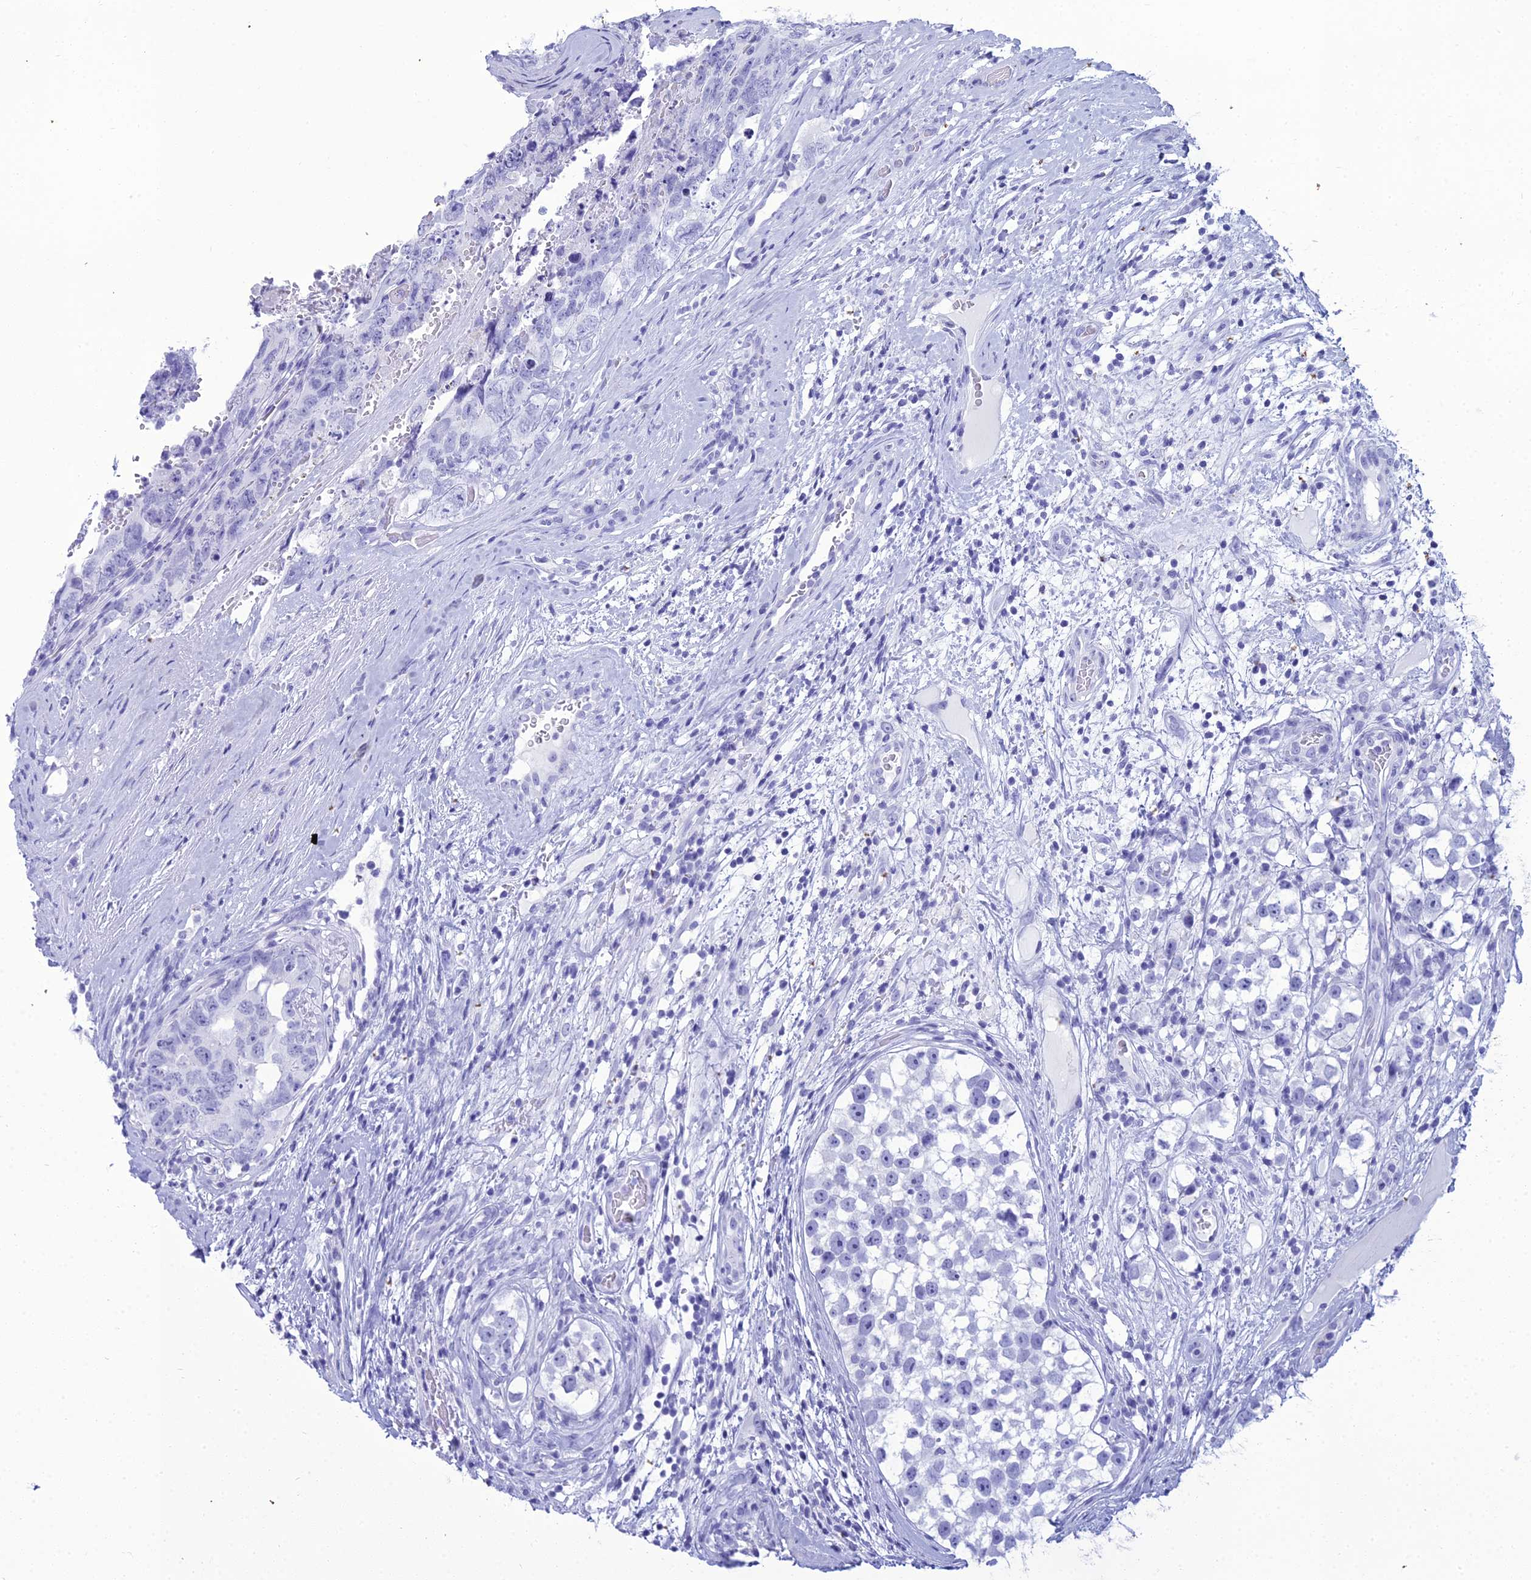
{"staining": {"intensity": "negative", "quantity": "none", "location": "none"}, "tissue": "testis cancer", "cell_type": "Tumor cells", "image_type": "cancer", "snomed": [{"axis": "morphology", "description": "Carcinoma, Embryonal, NOS"}, {"axis": "topography", "description": "Testis"}], "caption": "Immunohistochemistry image of human embryonal carcinoma (testis) stained for a protein (brown), which exhibits no expression in tumor cells.", "gene": "ZNF442", "patient": {"sex": "male", "age": 45}}